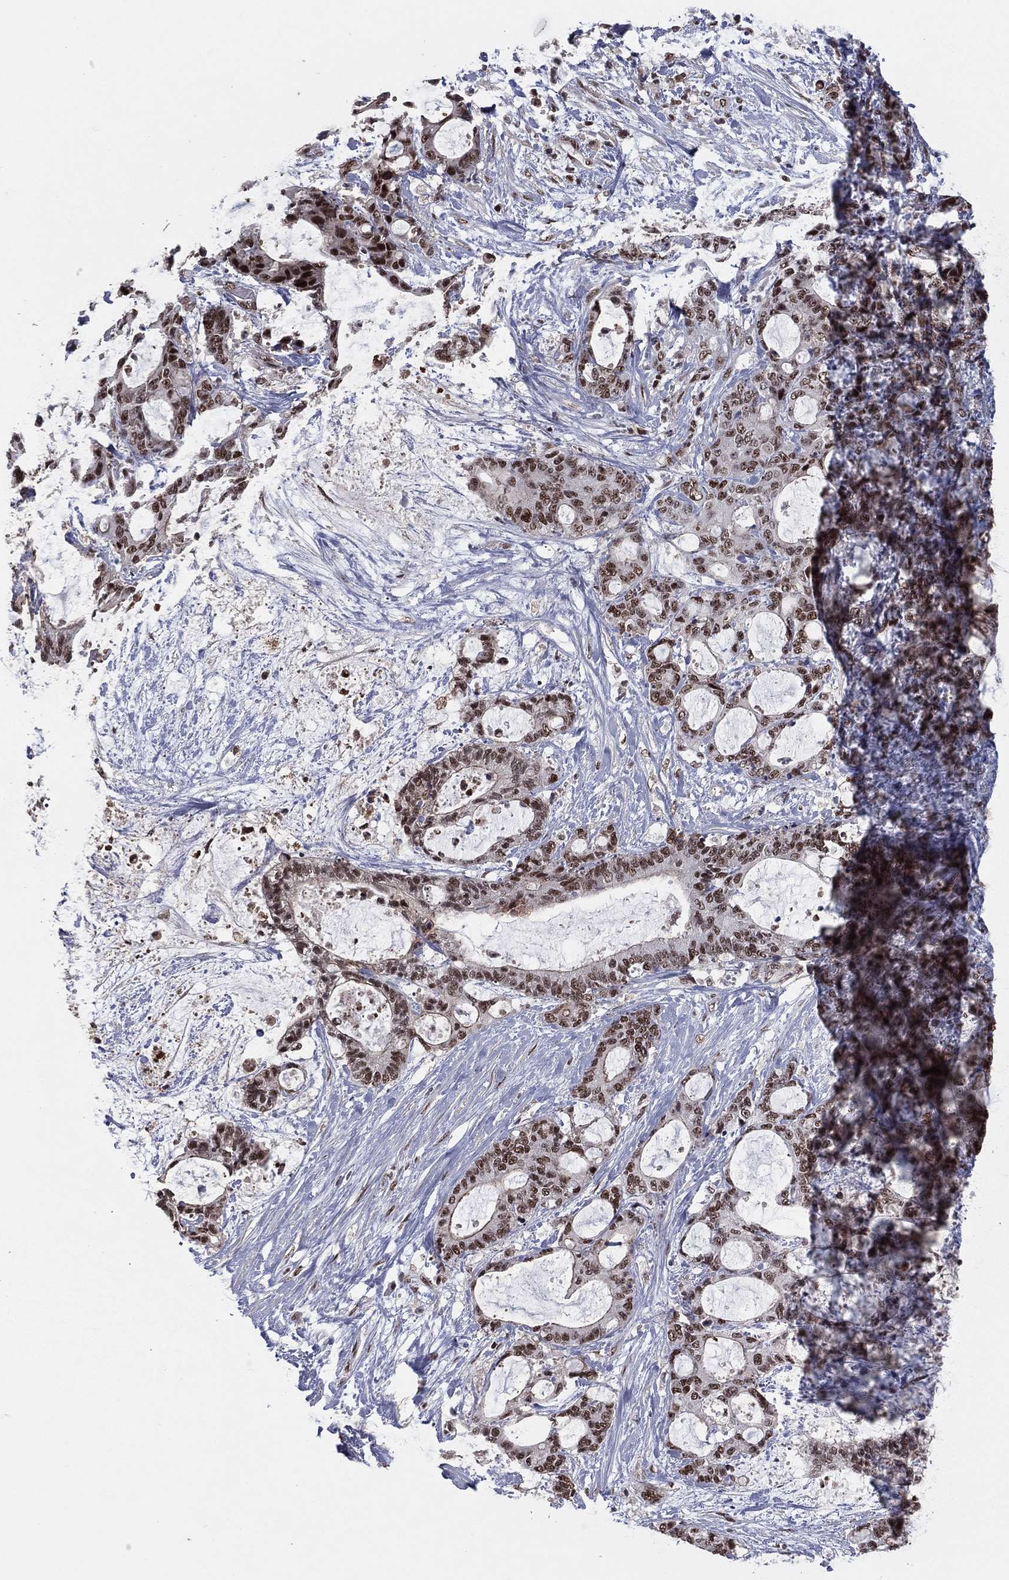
{"staining": {"intensity": "strong", "quantity": "25%-75%", "location": "nuclear"}, "tissue": "liver cancer", "cell_type": "Tumor cells", "image_type": "cancer", "snomed": [{"axis": "morphology", "description": "Normal tissue, NOS"}, {"axis": "morphology", "description": "Cholangiocarcinoma"}, {"axis": "topography", "description": "Liver"}, {"axis": "topography", "description": "Peripheral nerve tissue"}], "caption": "An immunohistochemistry (IHC) photomicrograph of neoplastic tissue is shown. Protein staining in brown highlights strong nuclear positivity in liver cancer (cholangiocarcinoma) within tumor cells.", "gene": "GPALPP1", "patient": {"sex": "female", "age": 73}}